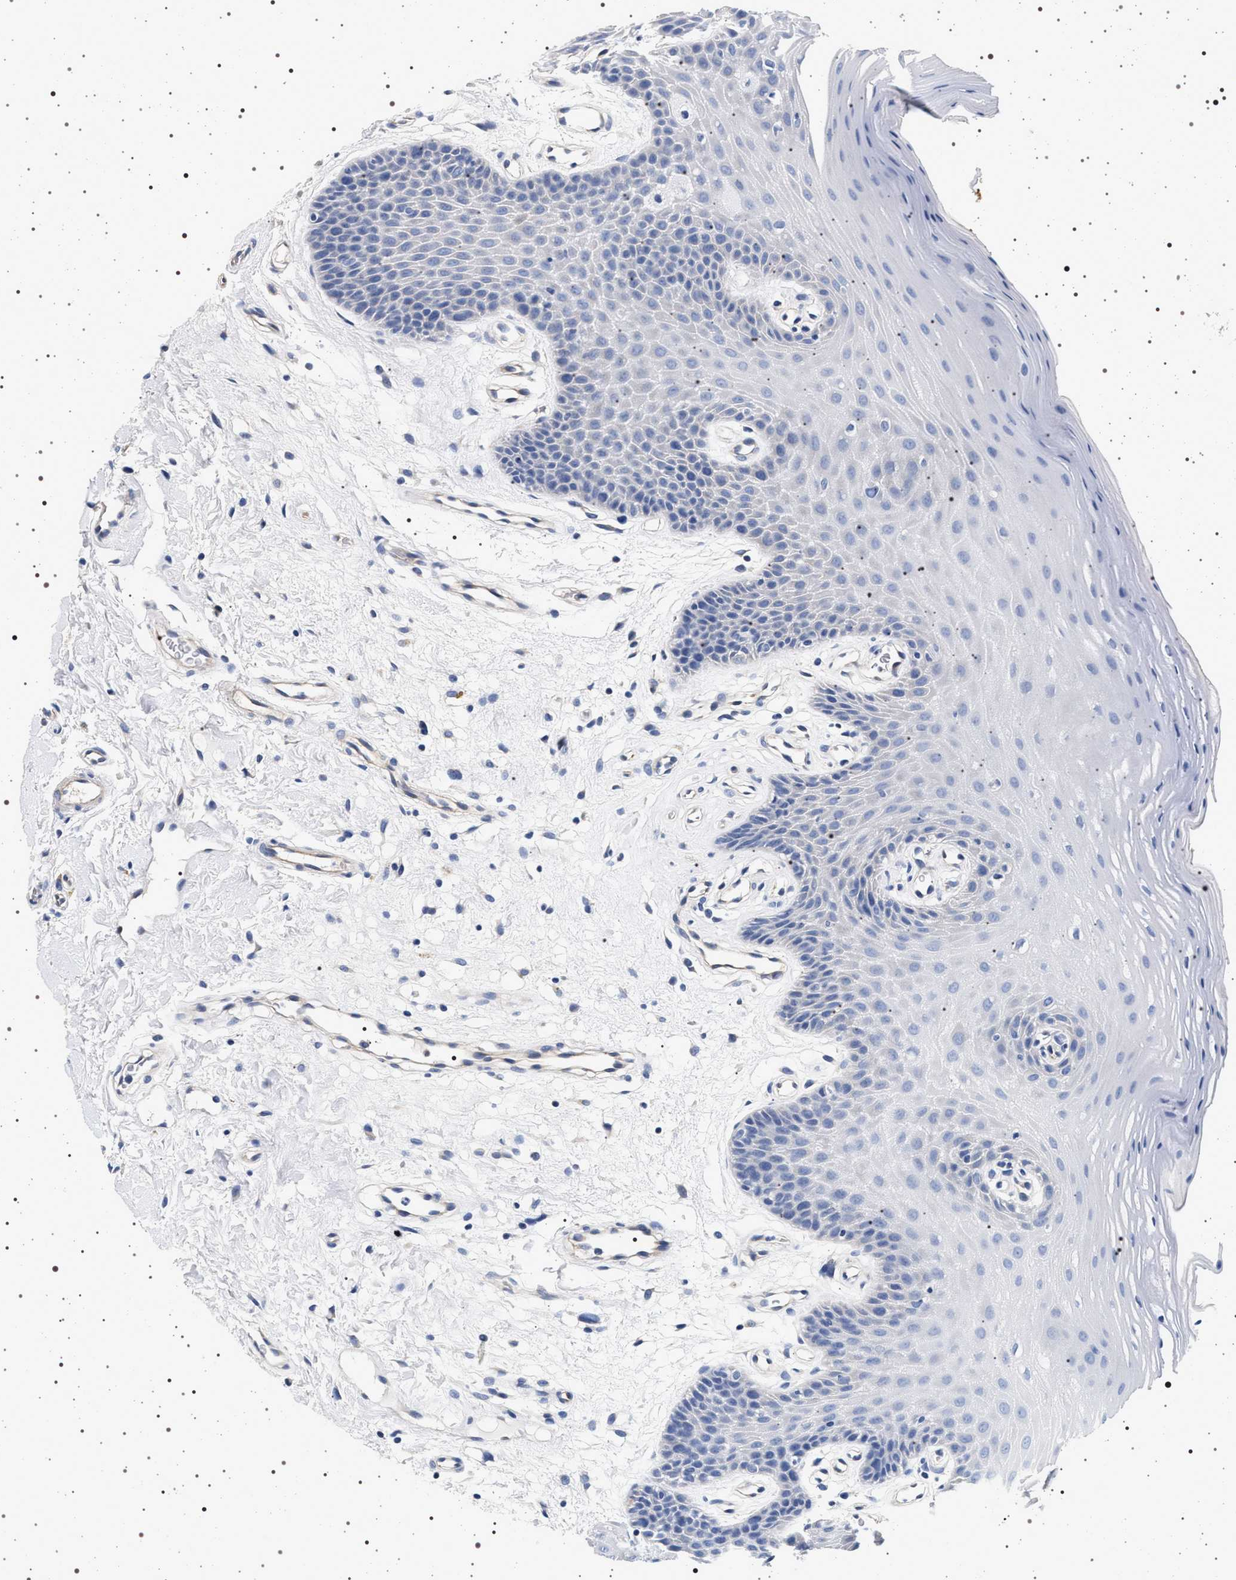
{"staining": {"intensity": "negative", "quantity": "none", "location": "none"}, "tissue": "oral mucosa", "cell_type": "Squamous epithelial cells", "image_type": "normal", "snomed": [{"axis": "morphology", "description": "Normal tissue, NOS"}, {"axis": "morphology", "description": "Squamous cell carcinoma, NOS"}, {"axis": "topography", "description": "Oral tissue"}, {"axis": "topography", "description": "Head-Neck"}], "caption": "Oral mucosa was stained to show a protein in brown. There is no significant staining in squamous epithelial cells. (DAB (3,3'-diaminobenzidine) immunohistochemistry (IHC) with hematoxylin counter stain).", "gene": "HSD17B1", "patient": {"sex": "male", "age": 71}}